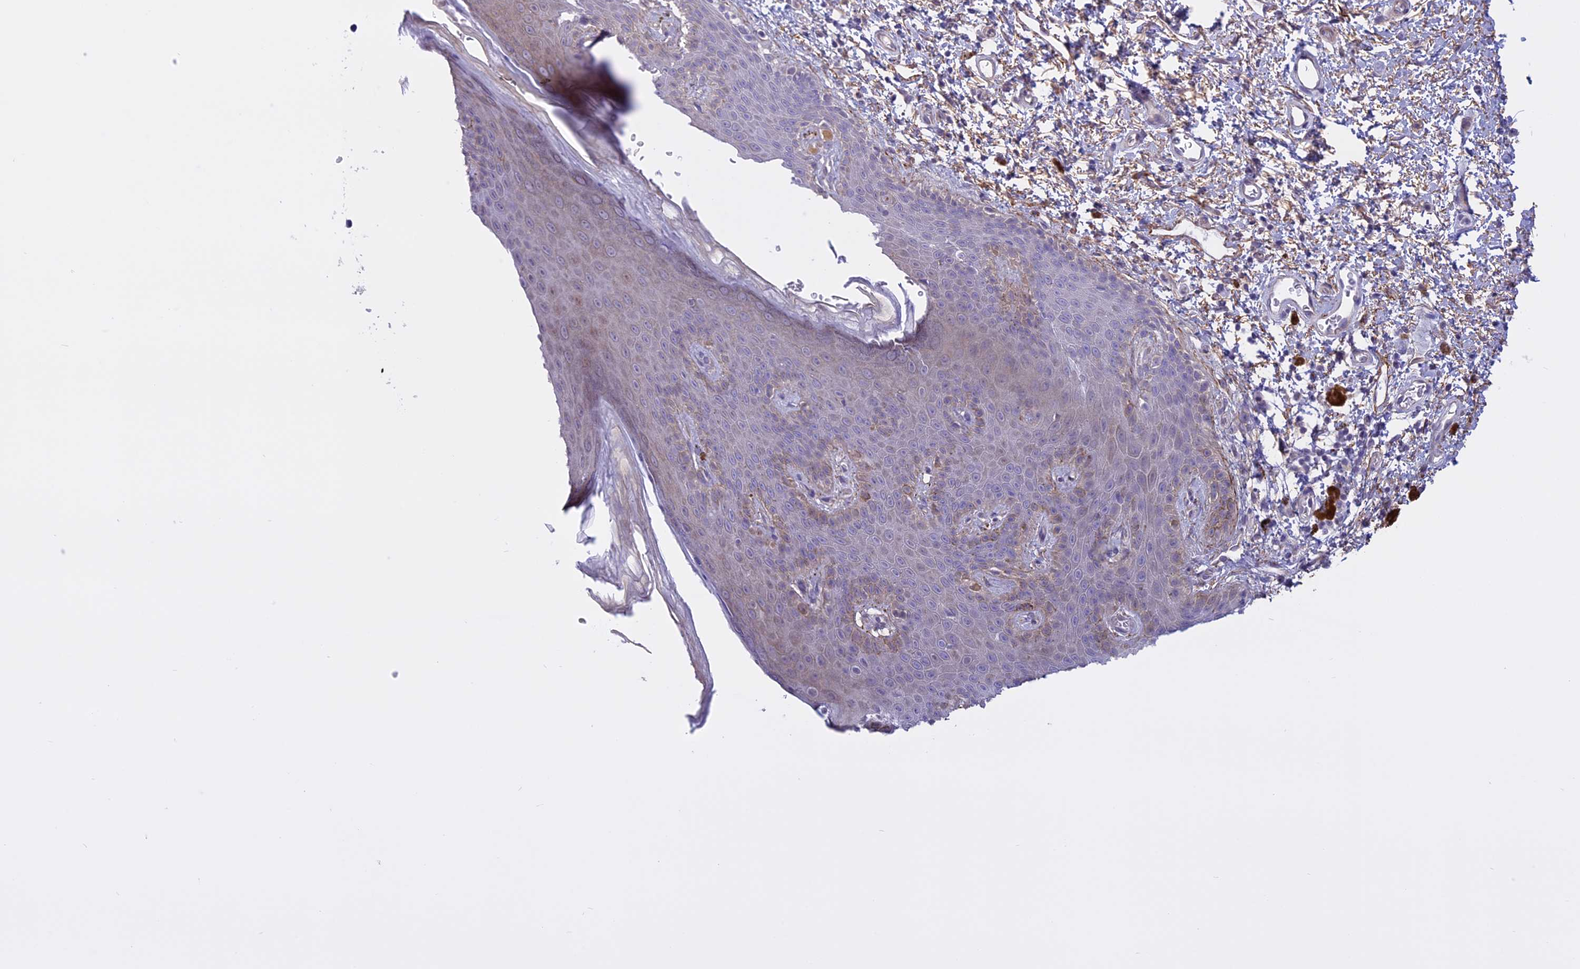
{"staining": {"intensity": "weak", "quantity": "25%-75%", "location": "cytoplasmic/membranous"}, "tissue": "skin", "cell_type": "Epidermal cells", "image_type": "normal", "snomed": [{"axis": "morphology", "description": "Normal tissue, NOS"}, {"axis": "topography", "description": "Anal"}], "caption": "Protein staining of benign skin exhibits weak cytoplasmic/membranous positivity in about 25%-75% of epidermal cells. (Brightfield microscopy of DAB IHC at high magnification).", "gene": "SPHKAP", "patient": {"sex": "female", "age": 46}}